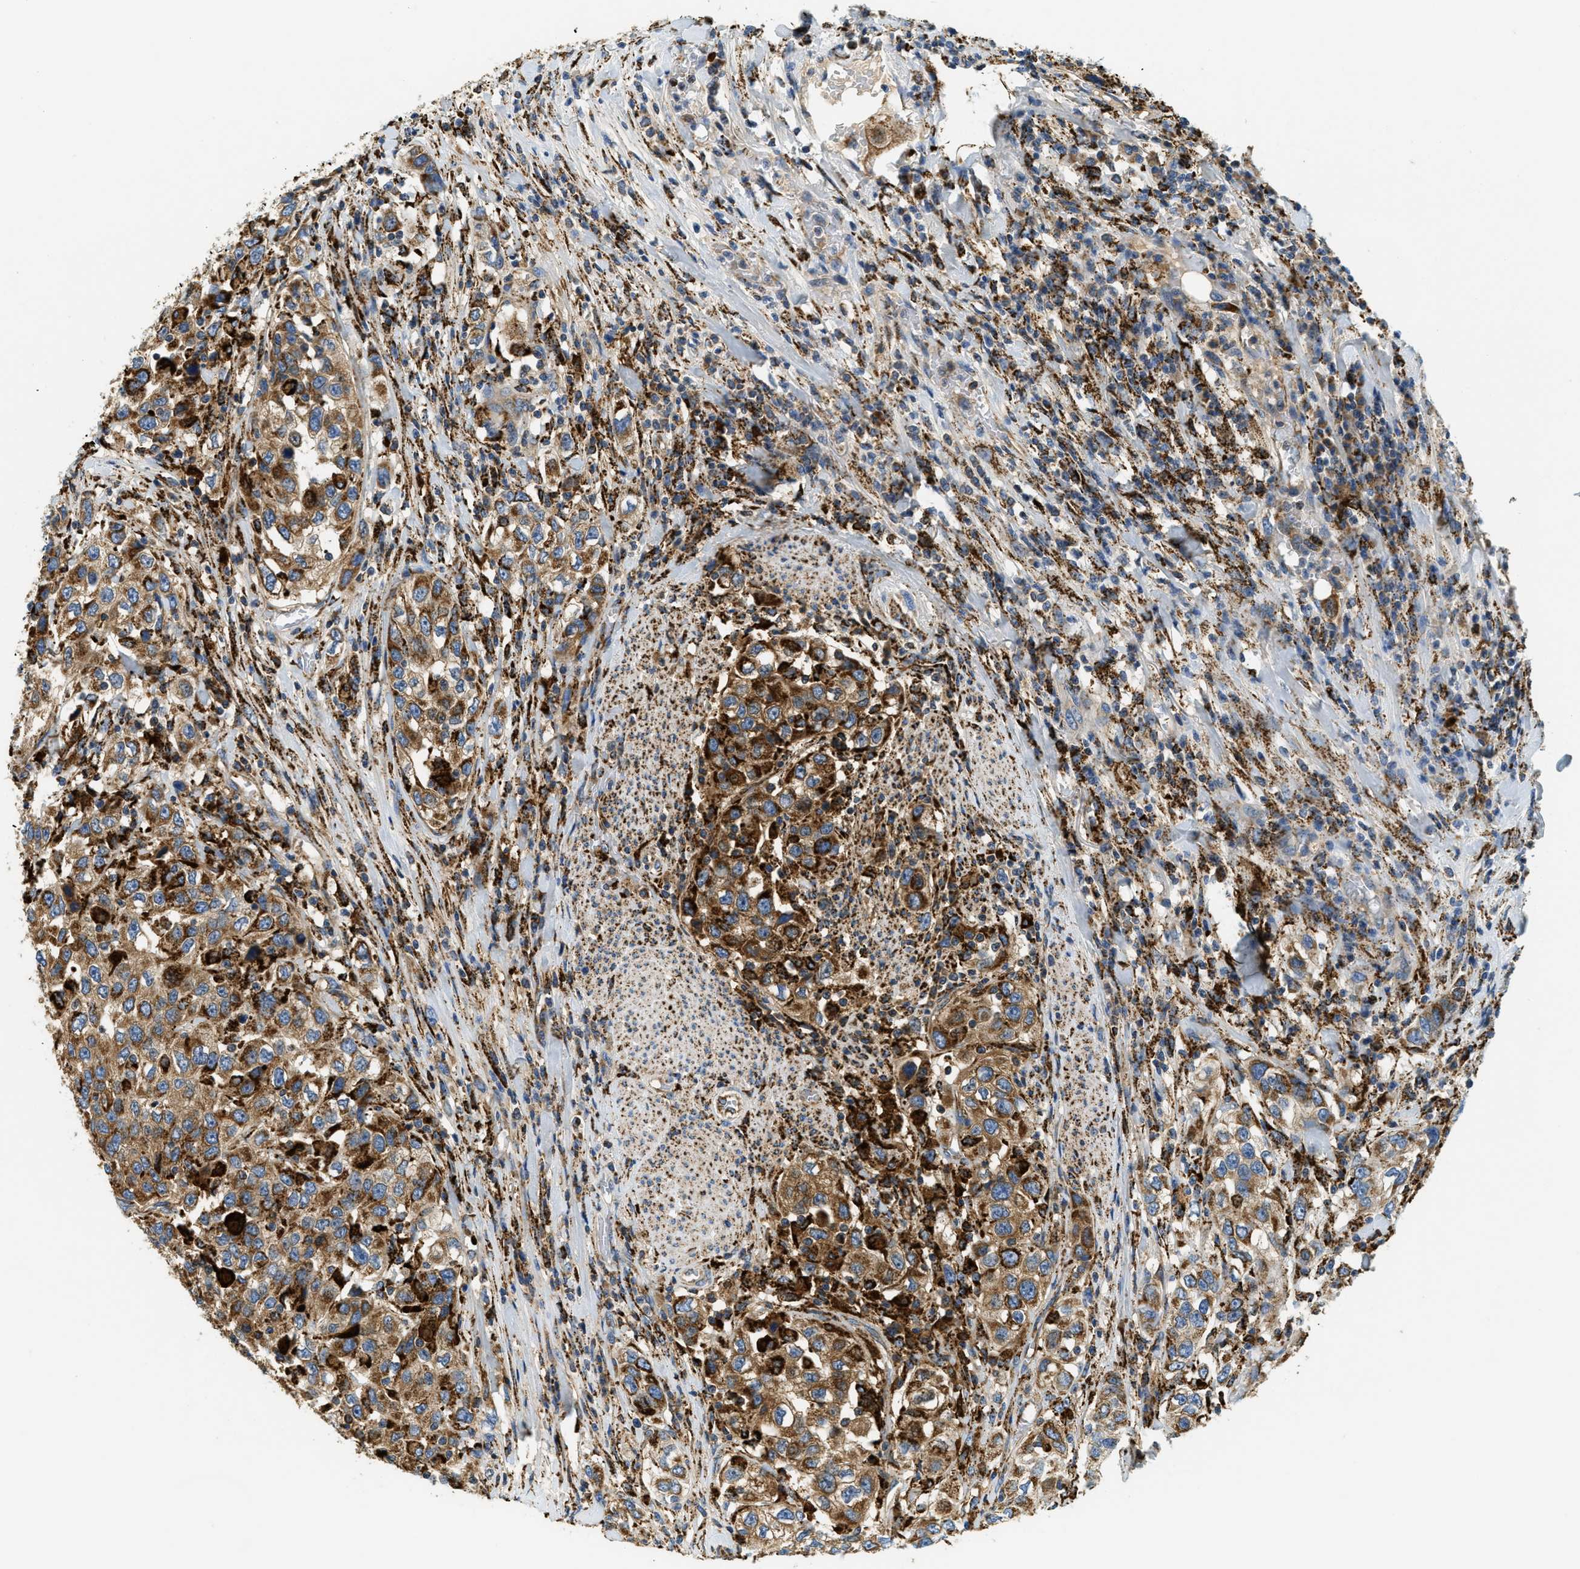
{"staining": {"intensity": "strong", "quantity": ">75%", "location": "cytoplasmic/membranous"}, "tissue": "urothelial cancer", "cell_type": "Tumor cells", "image_type": "cancer", "snomed": [{"axis": "morphology", "description": "Urothelial carcinoma, High grade"}, {"axis": "topography", "description": "Urinary bladder"}], "caption": "Immunohistochemistry image of urothelial cancer stained for a protein (brown), which exhibits high levels of strong cytoplasmic/membranous positivity in approximately >75% of tumor cells.", "gene": "HLCS", "patient": {"sex": "female", "age": 80}}